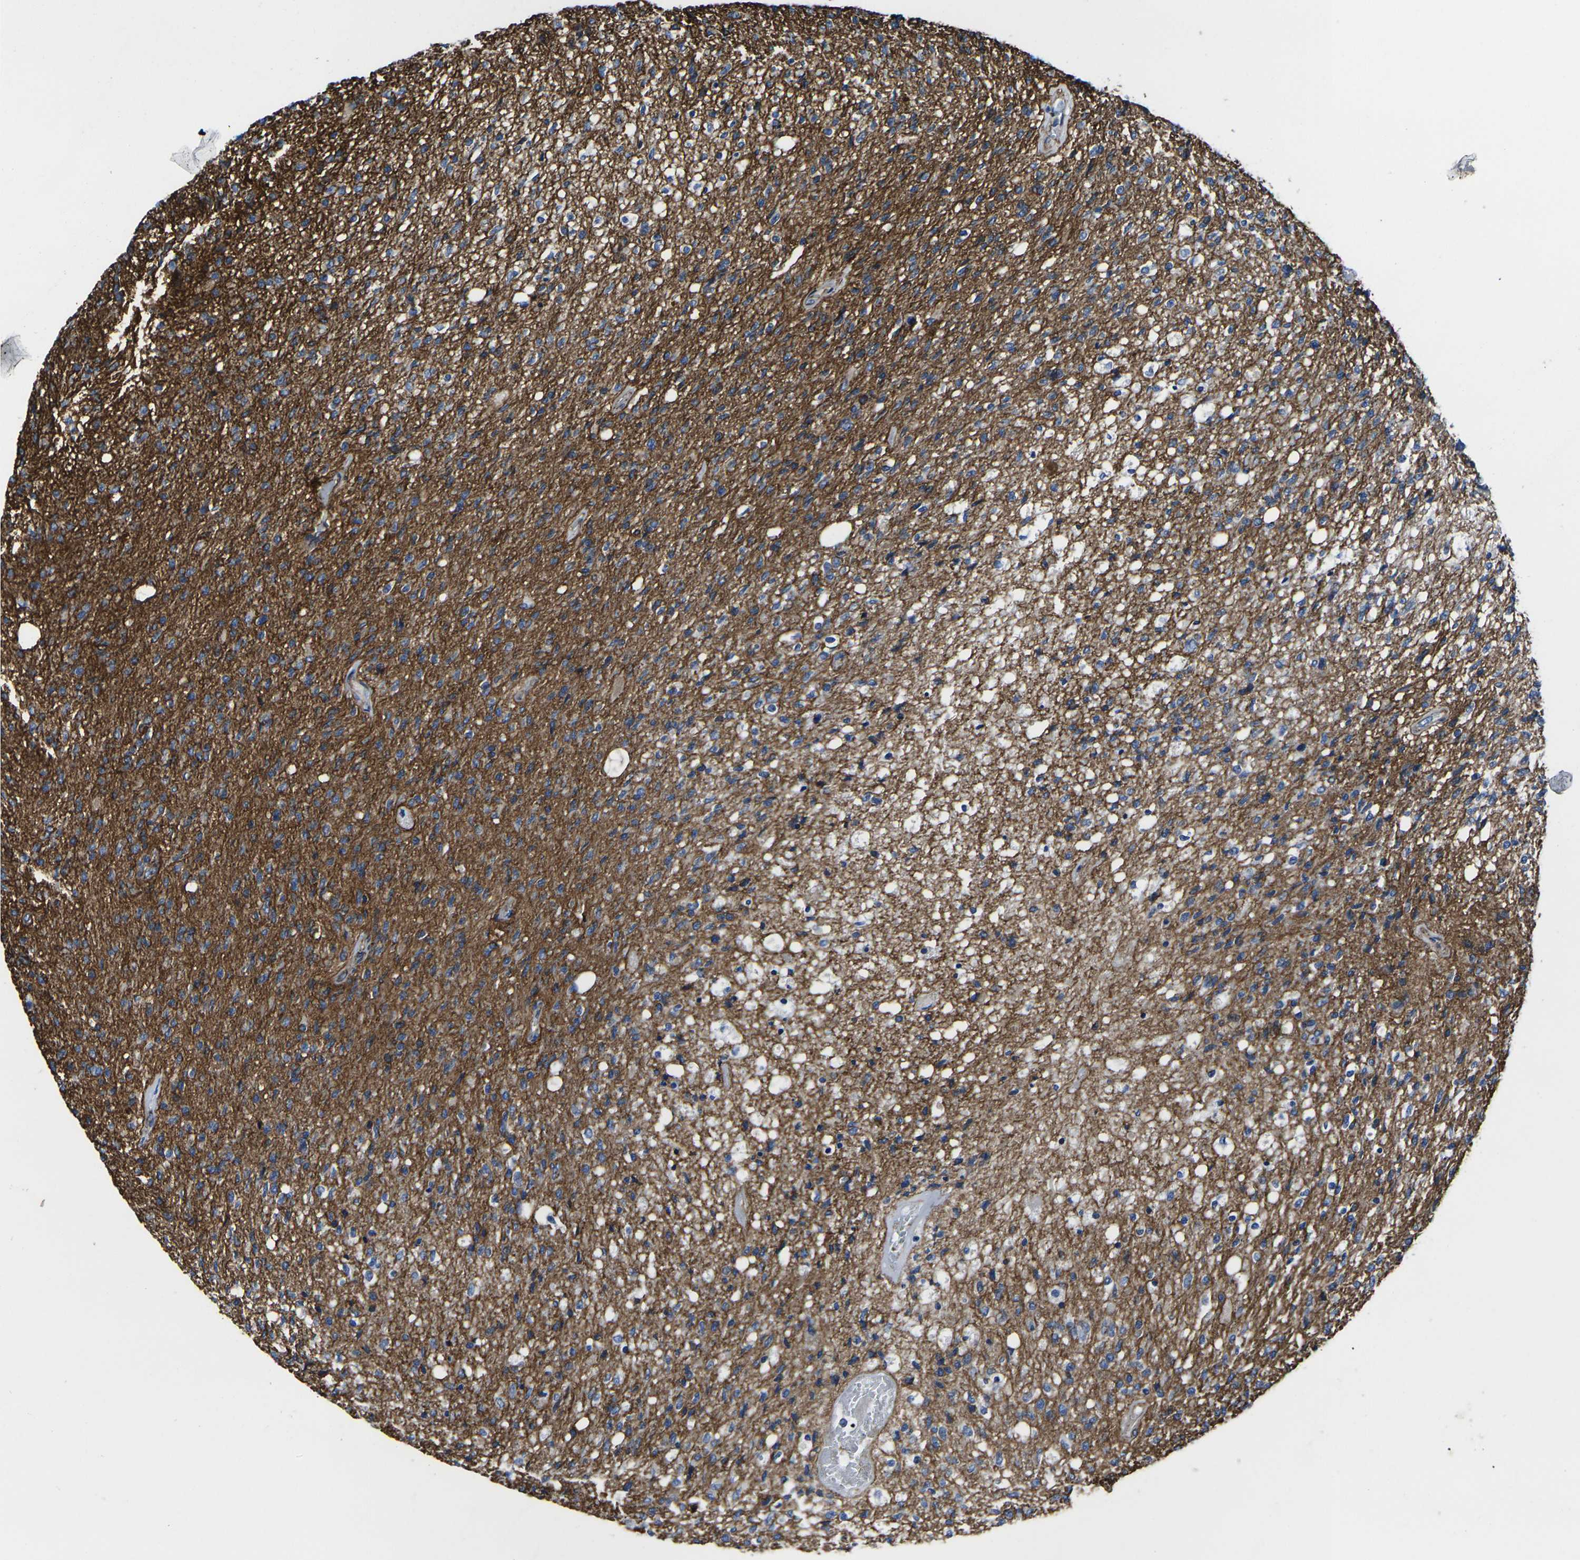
{"staining": {"intensity": "moderate", "quantity": ">75%", "location": "cytoplasmic/membranous"}, "tissue": "glioma", "cell_type": "Tumor cells", "image_type": "cancer", "snomed": [{"axis": "morphology", "description": "Normal tissue, NOS"}, {"axis": "morphology", "description": "Glioma, malignant, High grade"}, {"axis": "topography", "description": "Cerebral cortex"}], "caption": "Immunohistochemical staining of human high-grade glioma (malignant) shows medium levels of moderate cytoplasmic/membranous protein expression in approximately >75% of tumor cells.", "gene": "NUMB", "patient": {"sex": "male", "age": 77}}